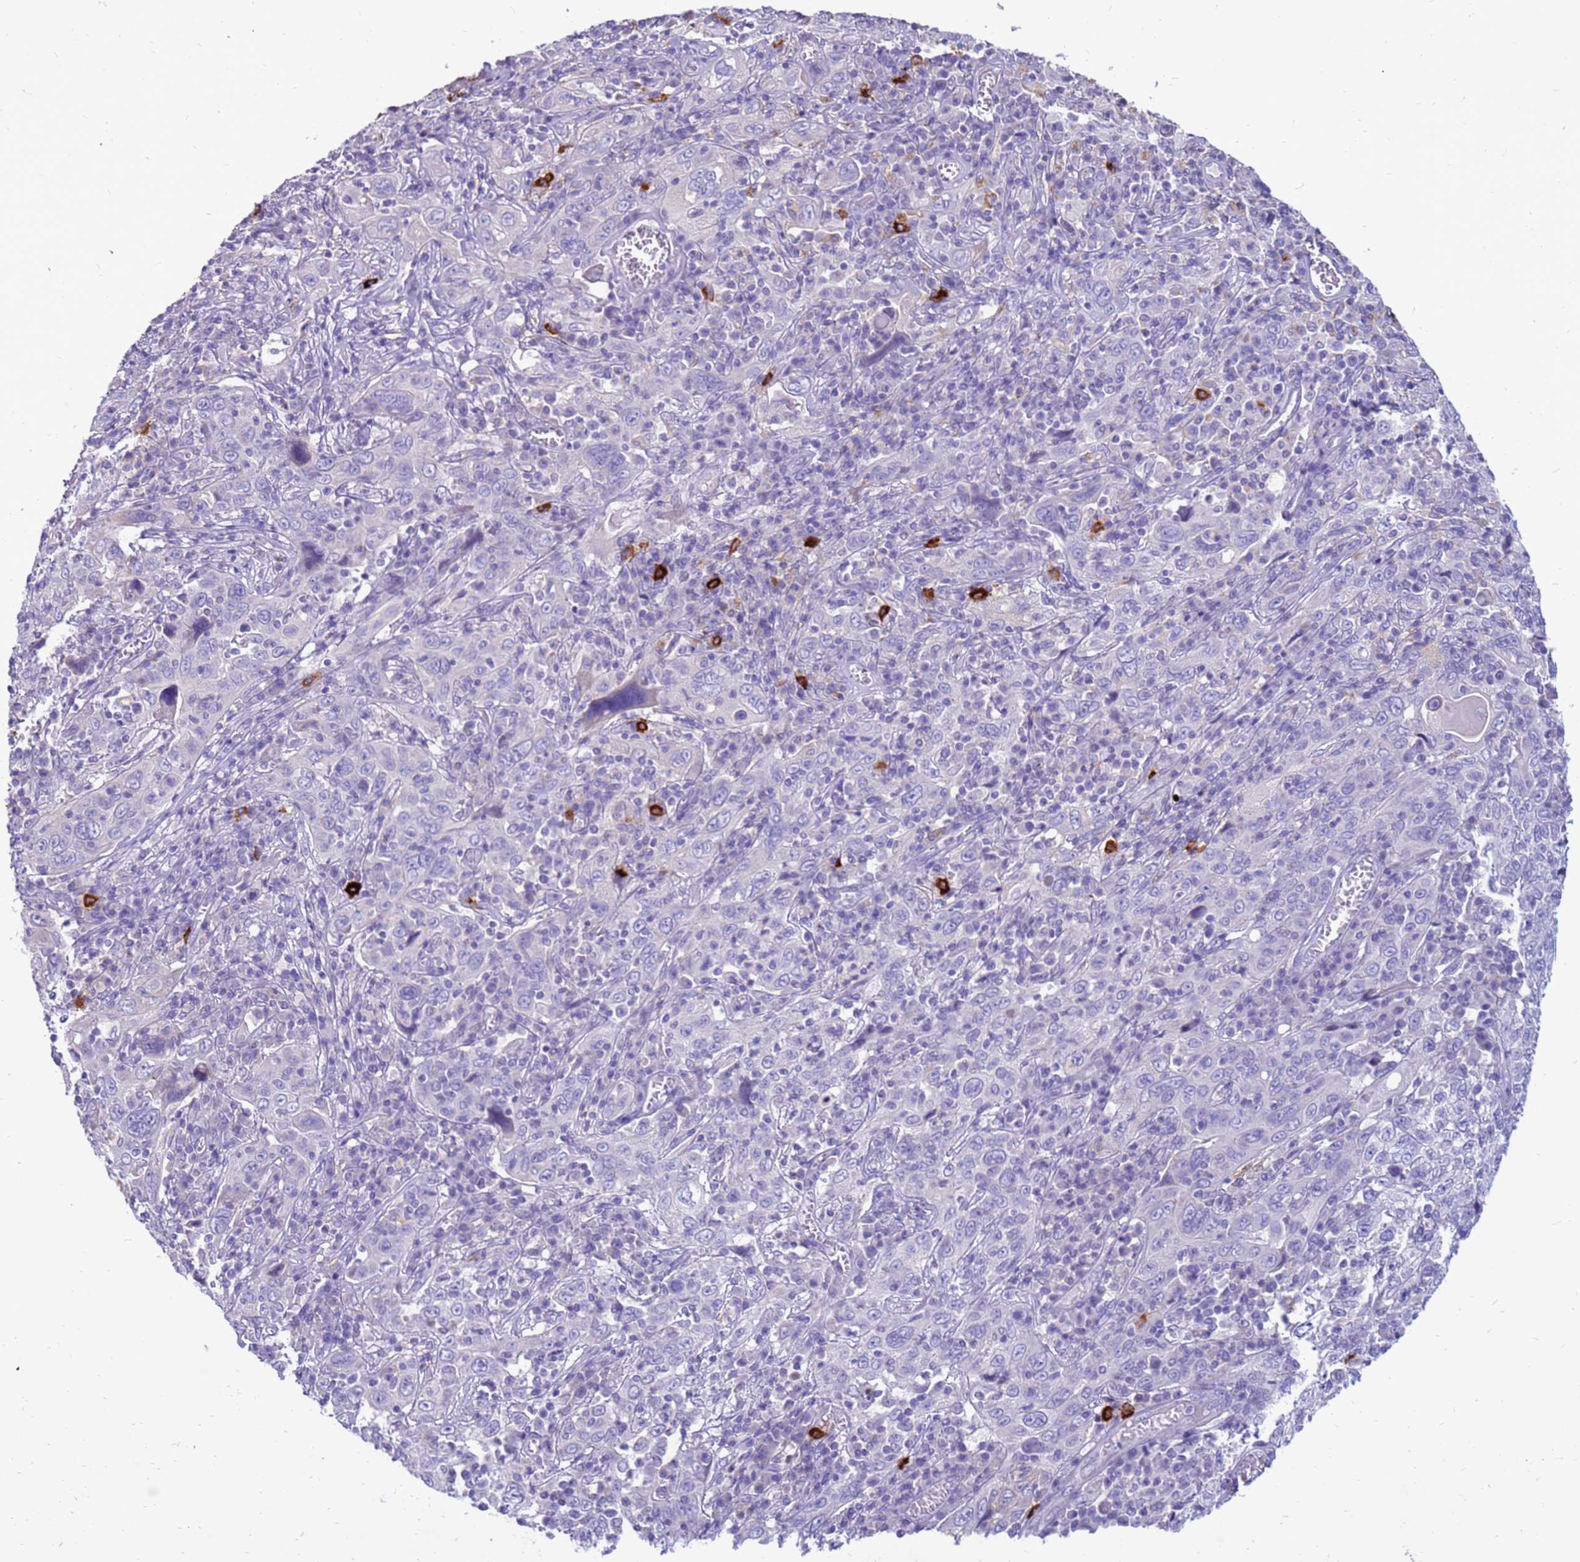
{"staining": {"intensity": "negative", "quantity": "none", "location": "none"}, "tissue": "cervical cancer", "cell_type": "Tumor cells", "image_type": "cancer", "snomed": [{"axis": "morphology", "description": "Squamous cell carcinoma, NOS"}, {"axis": "topography", "description": "Cervix"}], "caption": "This image is of squamous cell carcinoma (cervical) stained with immunohistochemistry (IHC) to label a protein in brown with the nuclei are counter-stained blue. There is no expression in tumor cells.", "gene": "PDE10A", "patient": {"sex": "female", "age": 46}}